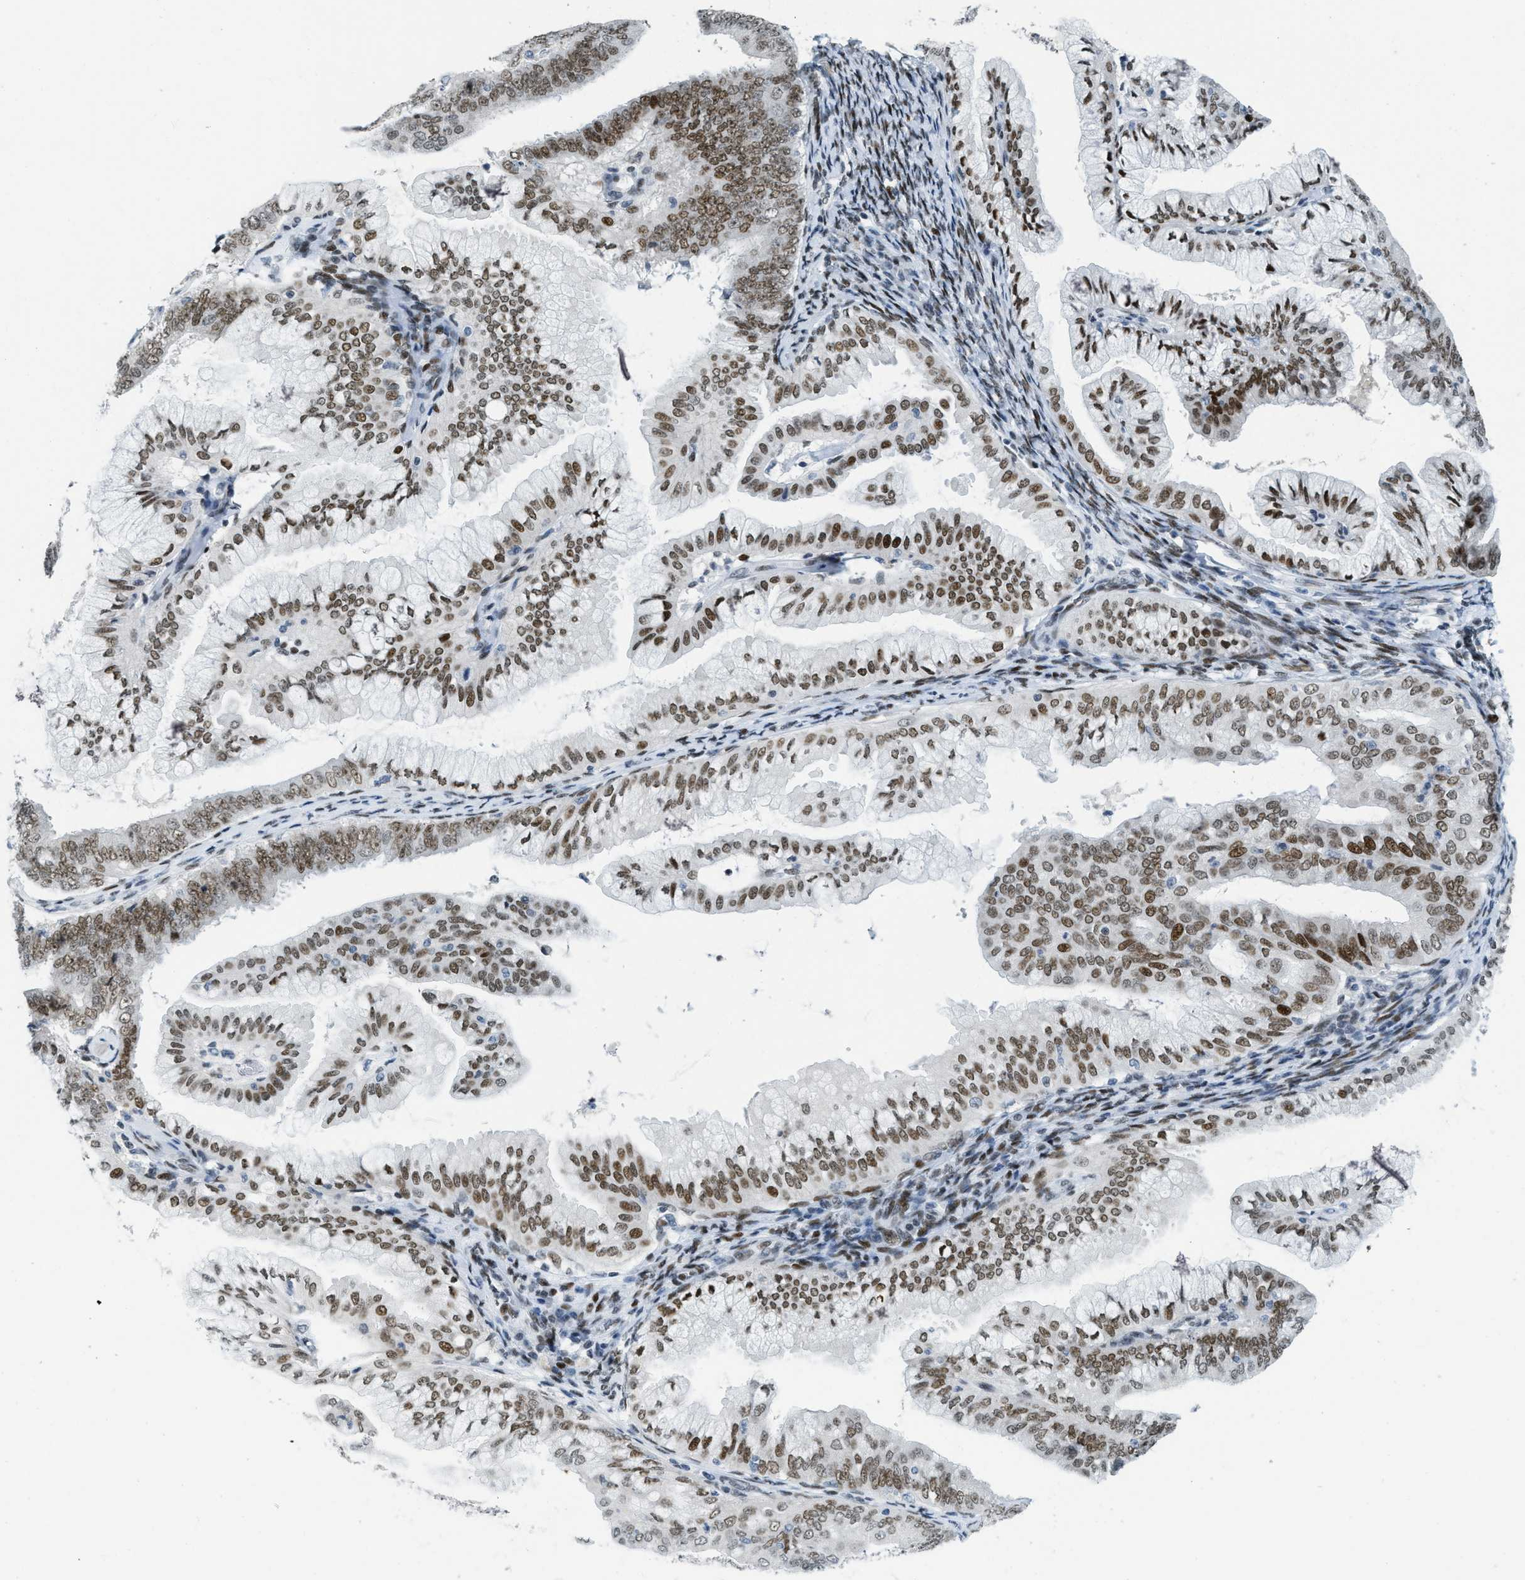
{"staining": {"intensity": "moderate", "quantity": ">75%", "location": "nuclear"}, "tissue": "endometrial cancer", "cell_type": "Tumor cells", "image_type": "cancer", "snomed": [{"axis": "morphology", "description": "Adenocarcinoma, NOS"}, {"axis": "topography", "description": "Endometrium"}], "caption": "Human endometrial adenocarcinoma stained with a brown dye exhibits moderate nuclear positive positivity in about >75% of tumor cells.", "gene": "PBX1", "patient": {"sex": "female", "age": 63}}